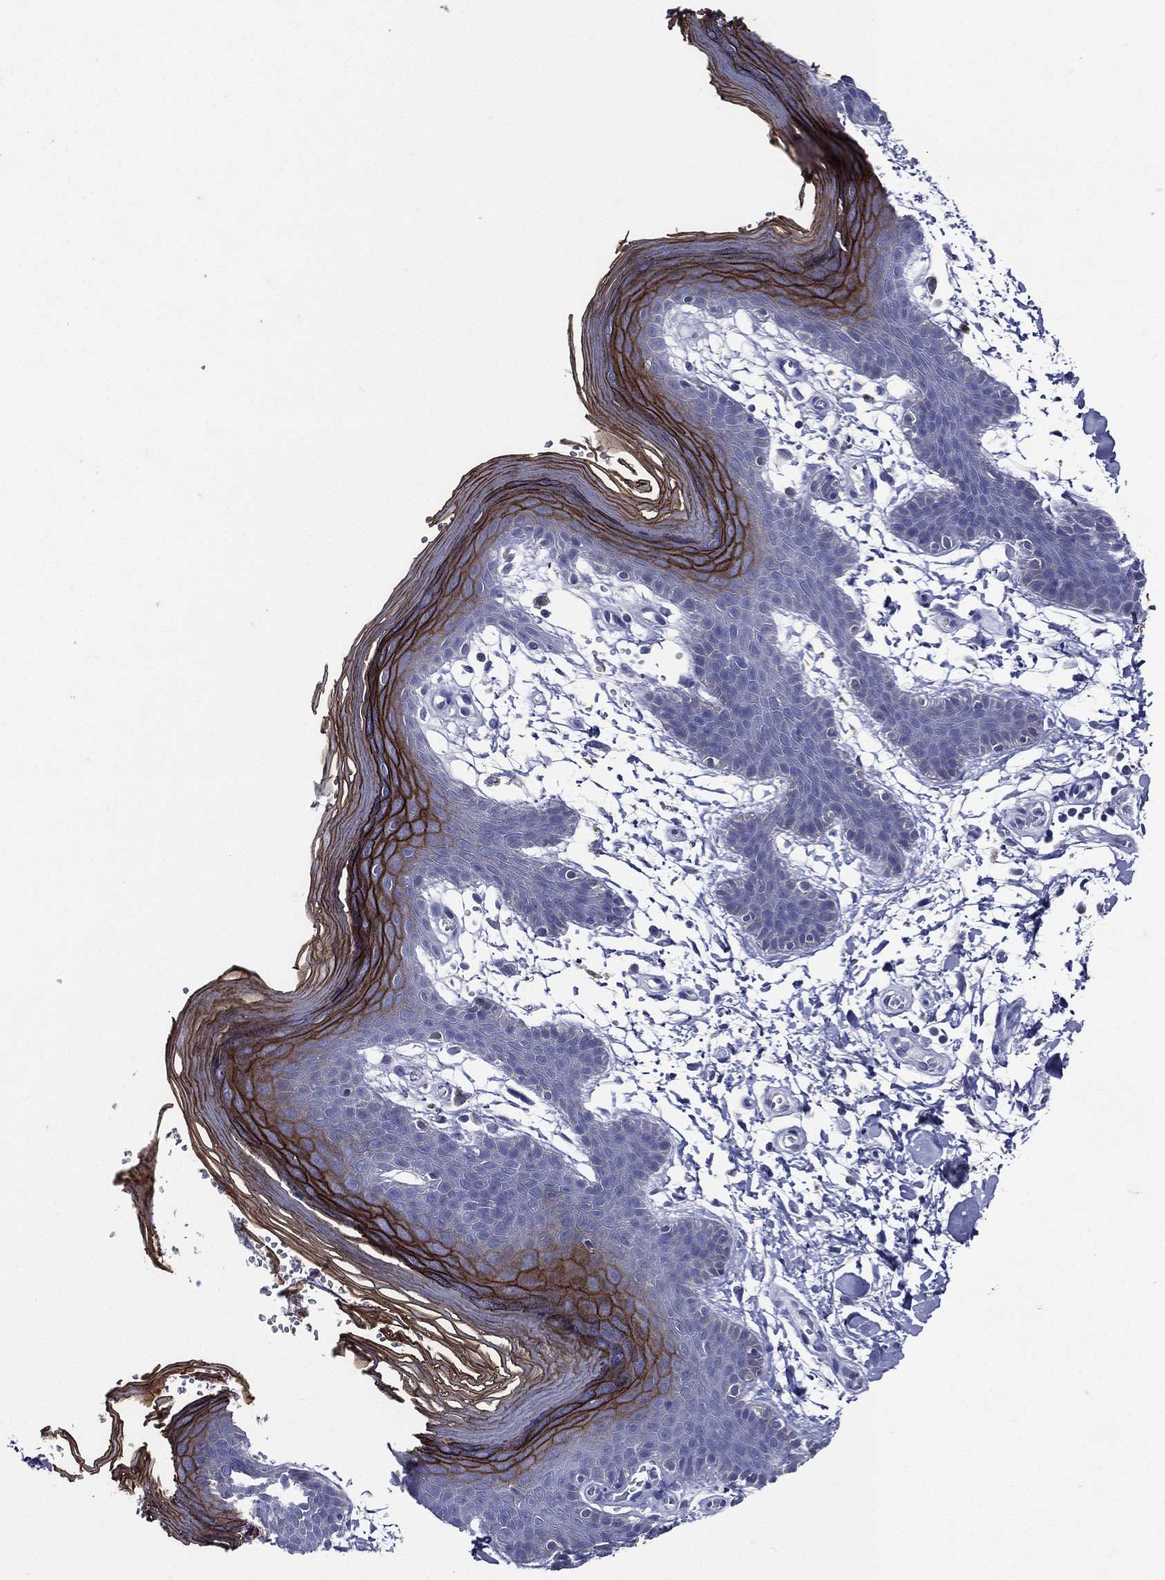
{"staining": {"intensity": "strong", "quantity": "25%-75%", "location": "cytoplasmic/membranous"}, "tissue": "skin", "cell_type": "Epidermal cells", "image_type": "normal", "snomed": [{"axis": "morphology", "description": "Normal tissue, NOS"}, {"axis": "topography", "description": "Anal"}], "caption": "The micrograph displays immunohistochemical staining of normal skin. There is strong cytoplasmic/membranous staining is seen in approximately 25%-75% of epidermal cells.", "gene": "TGM1", "patient": {"sex": "male", "age": 53}}